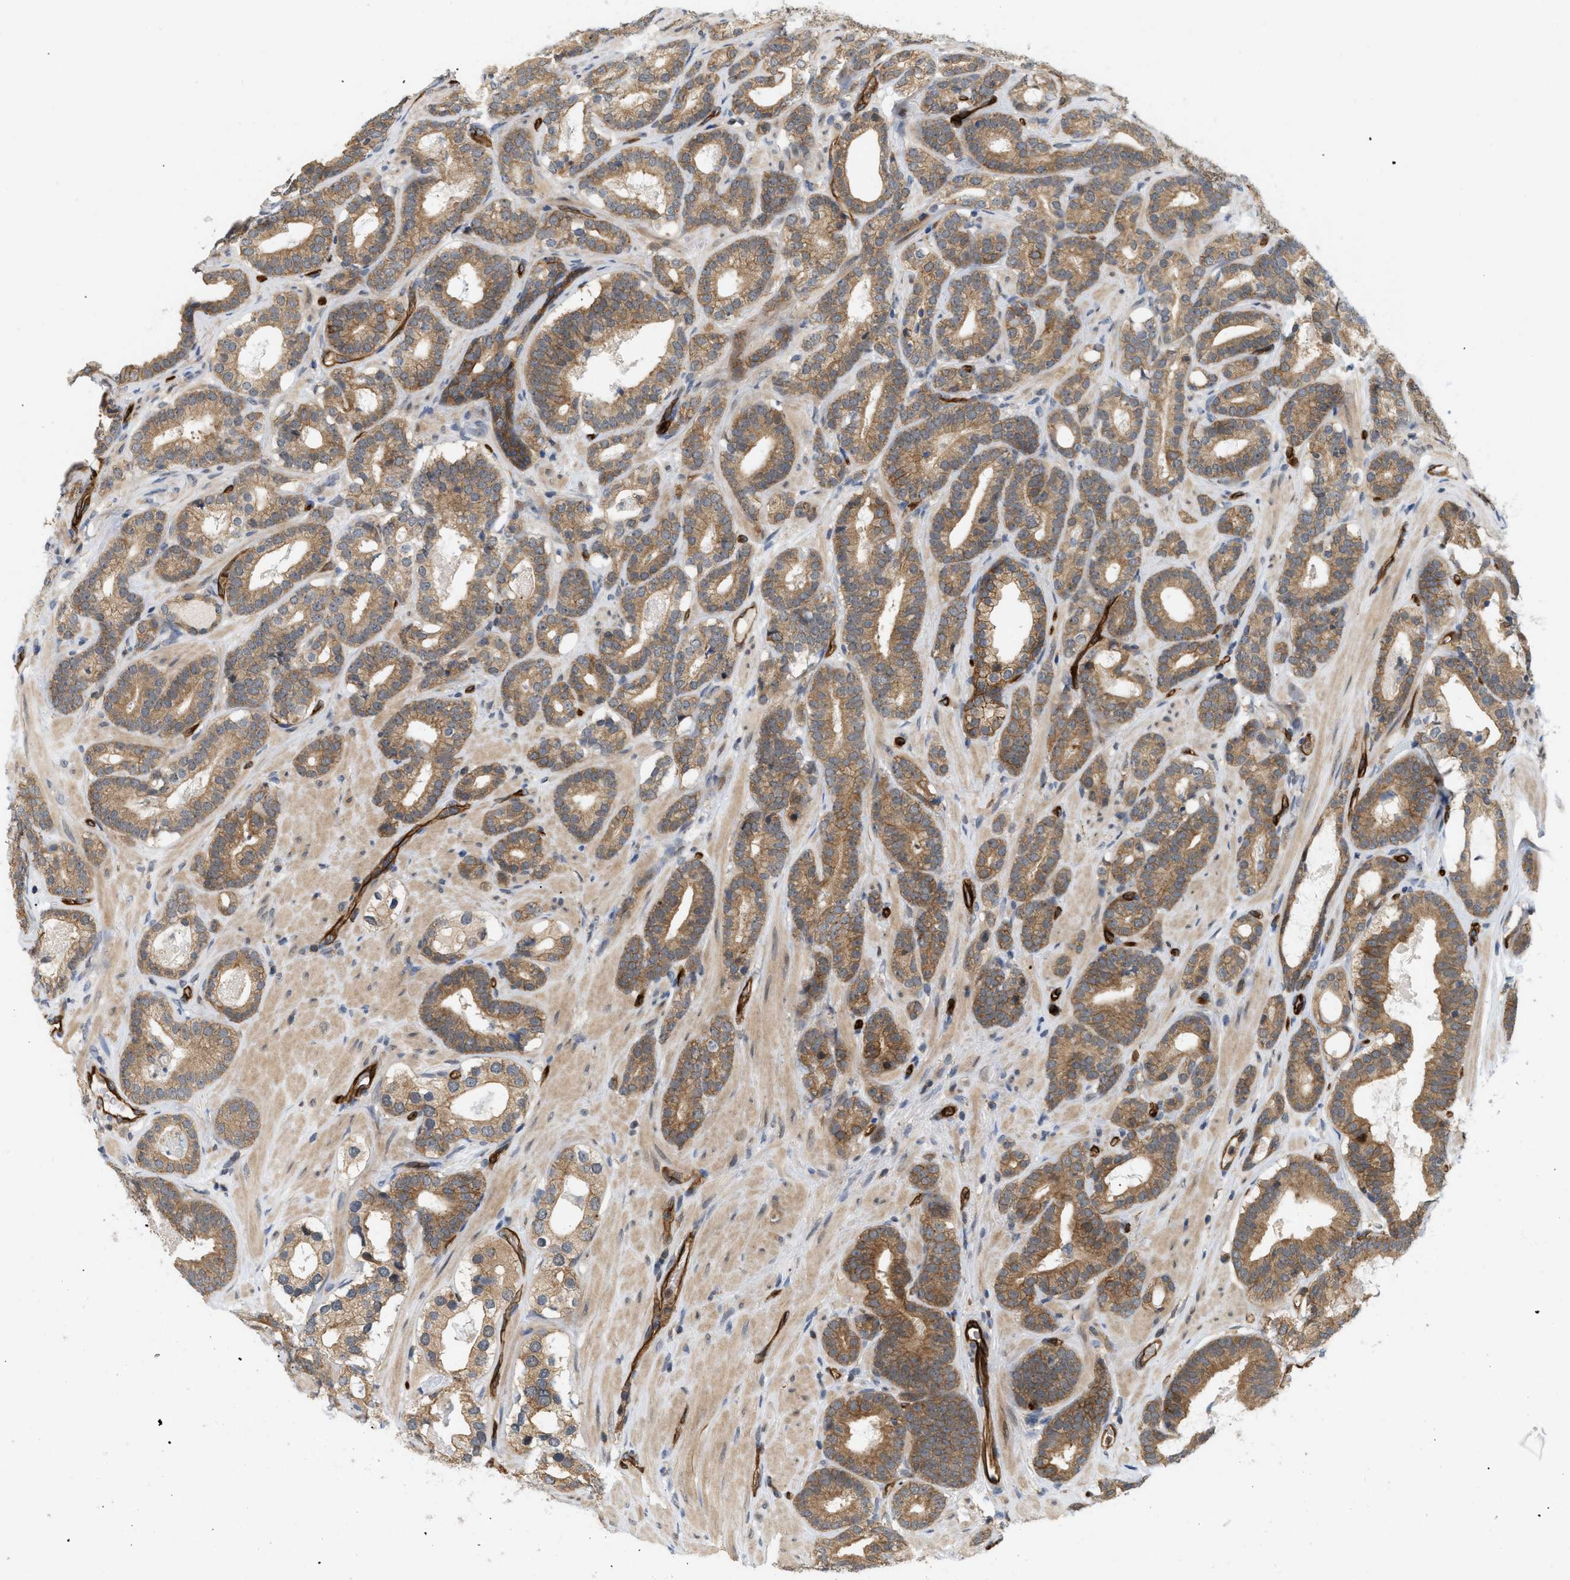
{"staining": {"intensity": "moderate", "quantity": ">75%", "location": "cytoplasmic/membranous"}, "tissue": "prostate cancer", "cell_type": "Tumor cells", "image_type": "cancer", "snomed": [{"axis": "morphology", "description": "Adenocarcinoma, High grade"}, {"axis": "topography", "description": "Prostate"}], "caption": "Tumor cells display medium levels of moderate cytoplasmic/membranous positivity in about >75% of cells in adenocarcinoma (high-grade) (prostate).", "gene": "PALMD", "patient": {"sex": "male", "age": 60}}